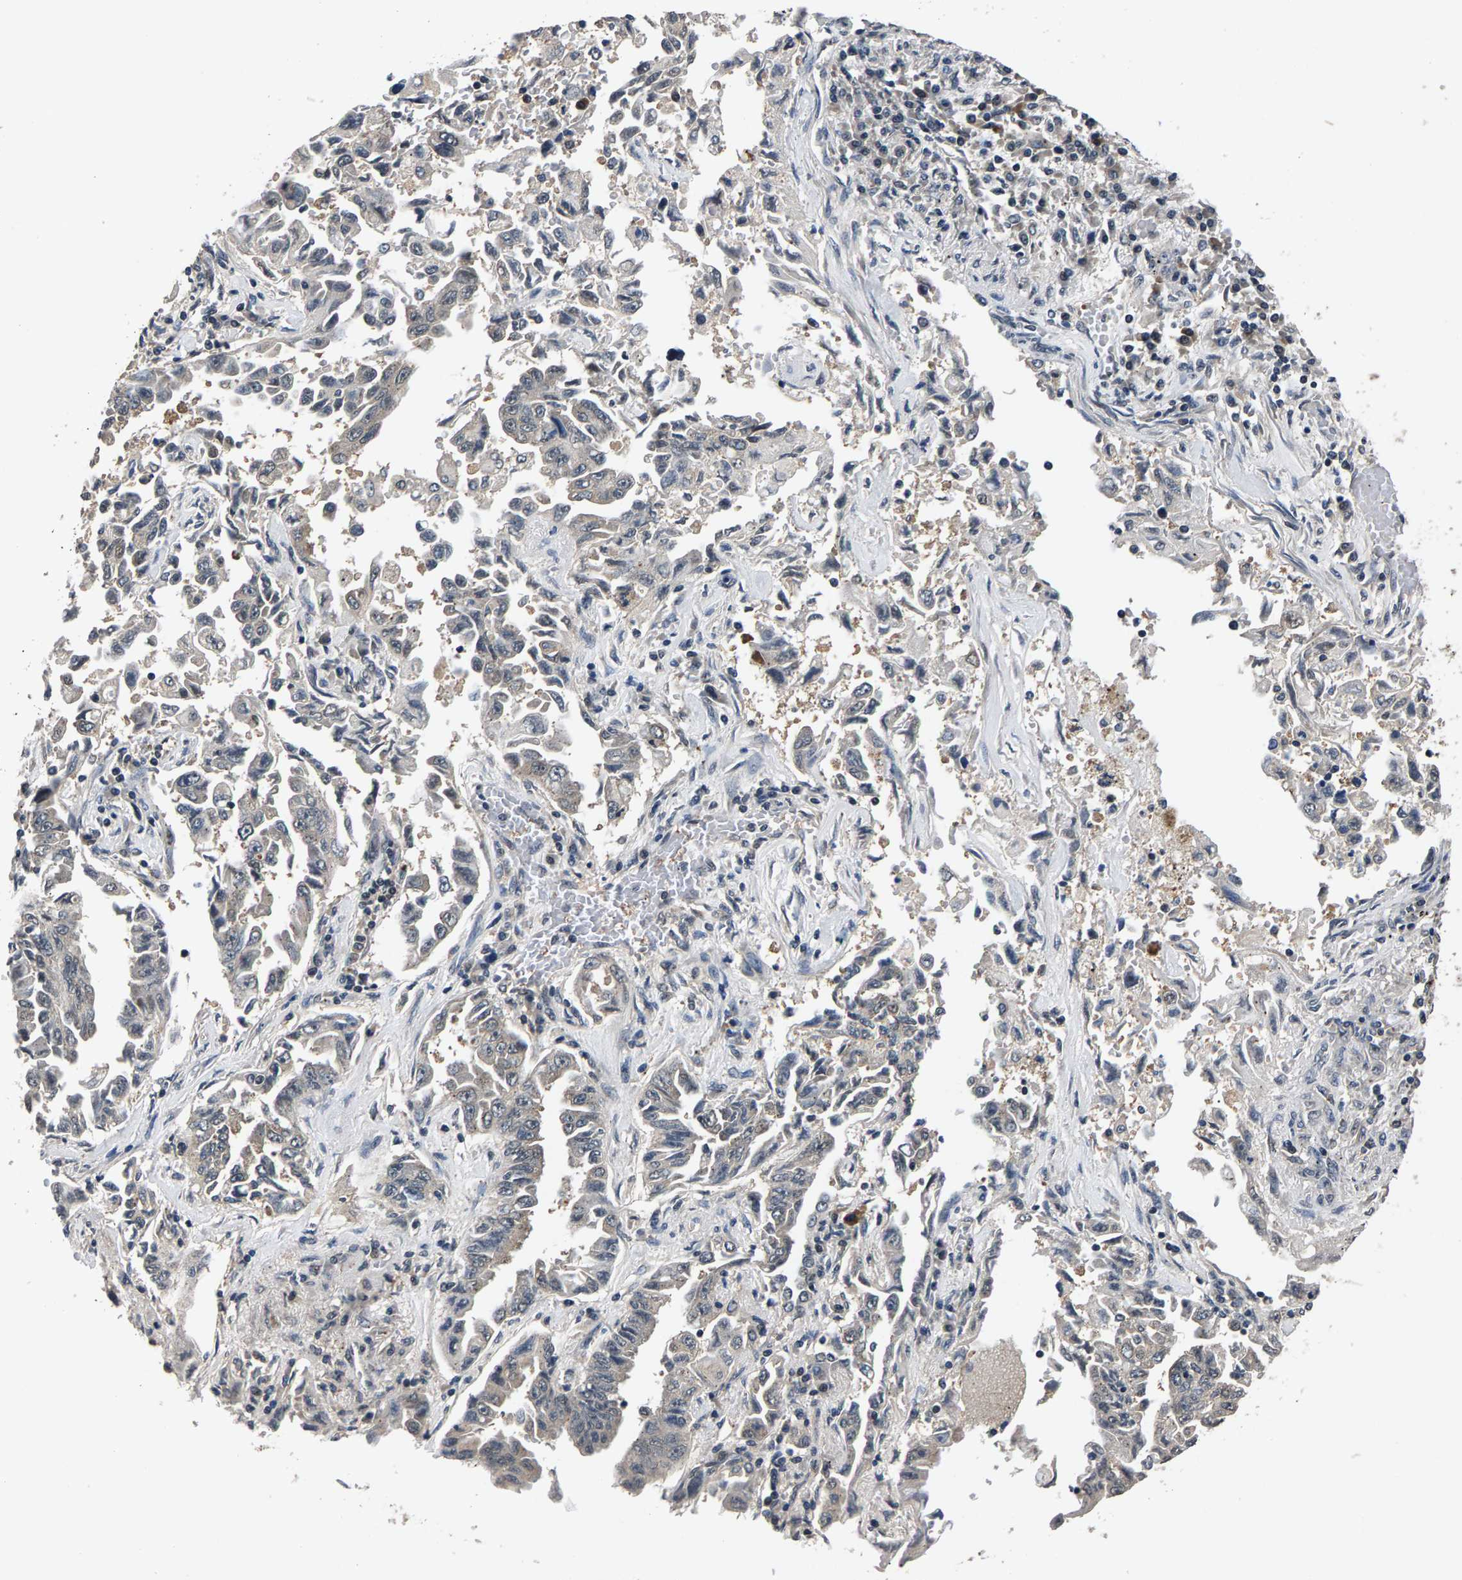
{"staining": {"intensity": "negative", "quantity": "none", "location": "none"}, "tissue": "lung cancer", "cell_type": "Tumor cells", "image_type": "cancer", "snomed": [{"axis": "morphology", "description": "Adenocarcinoma, NOS"}, {"axis": "topography", "description": "Lung"}], "caption": "A micrograph of human lung cancer is negative for staining in tumor cells.", "gene": "RBM33", "patient": {"sex": "female", "age": 51}}